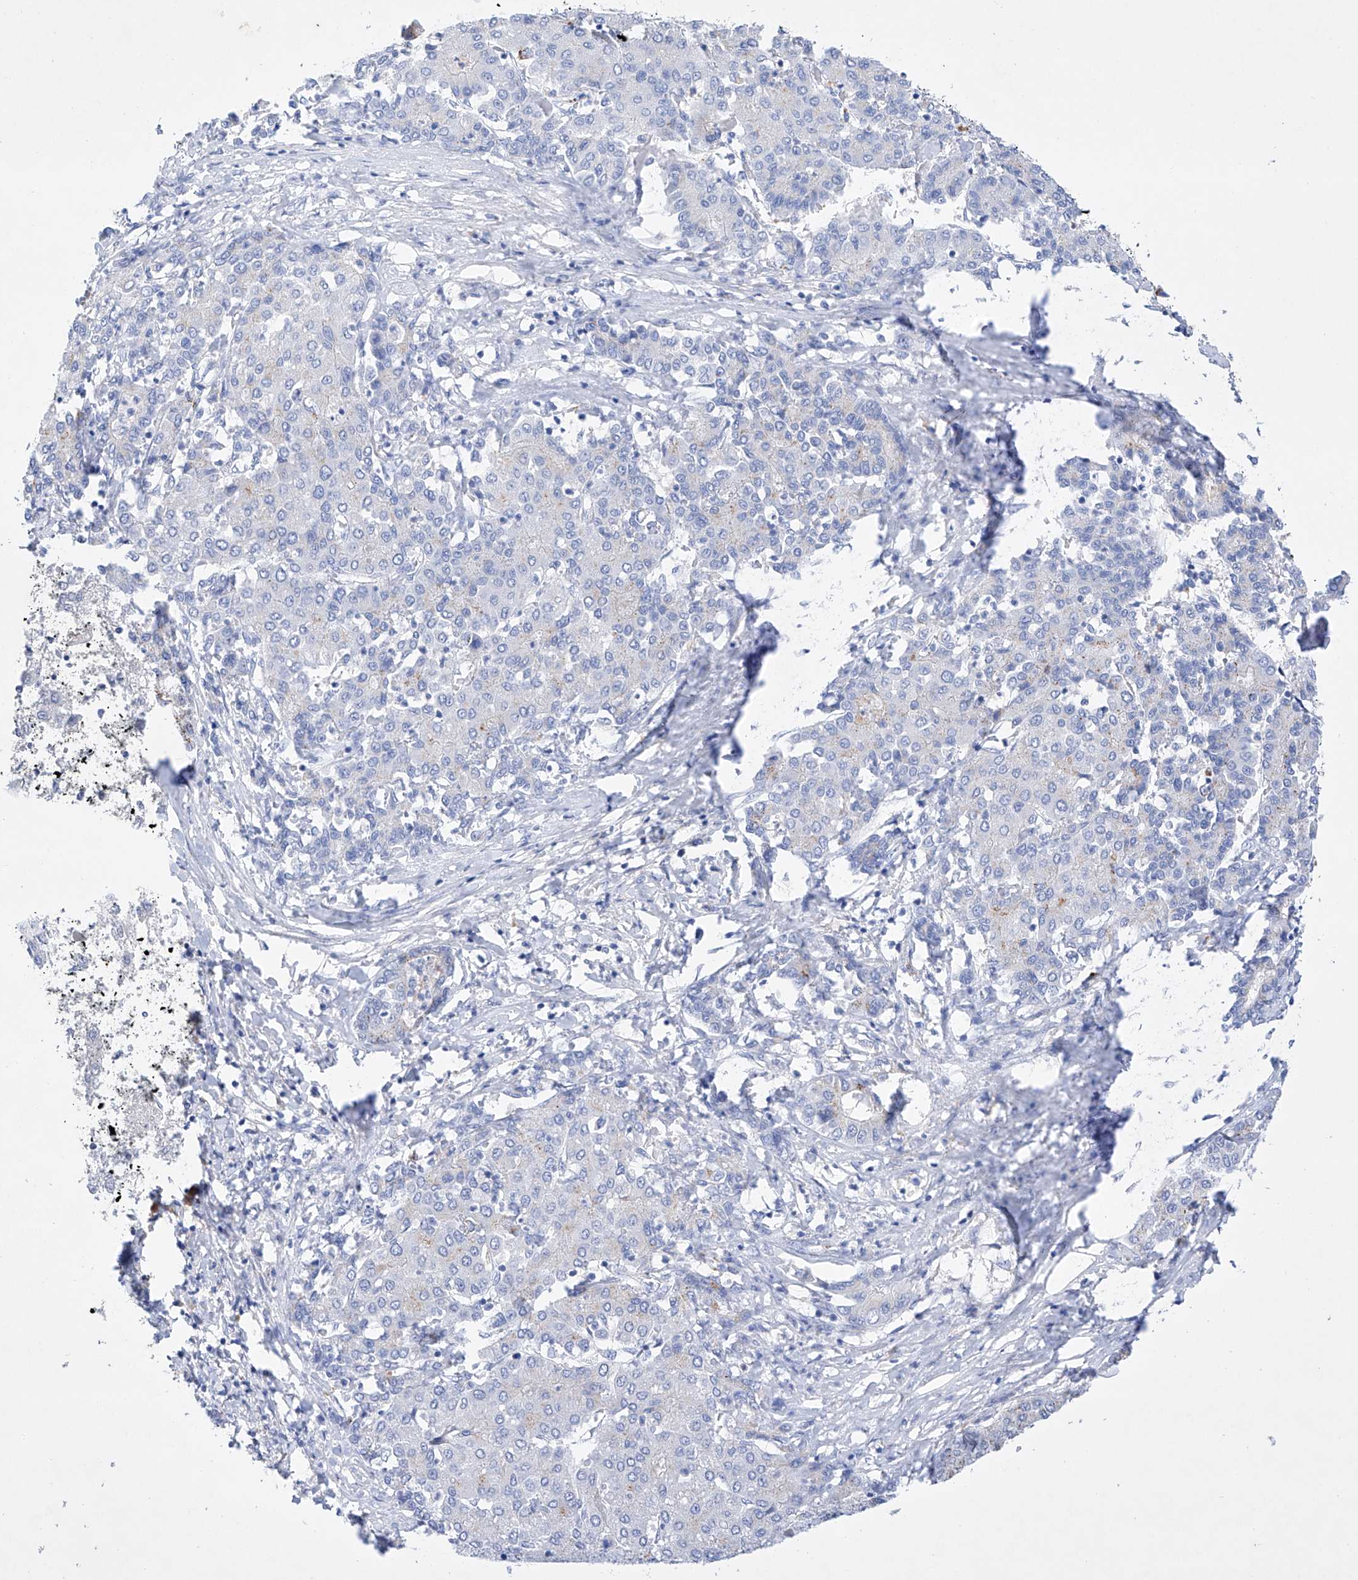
{"staining": {"intensity": "negative", "quantity": "none", "location": "none"}, "tissue": "liver cancer", "cell_type": "Tumor cells", "image_type": "cancer", "snomed": [{"axis": "morphology", "description": "Carcinoma, Hepatocellular, NOS"}, {"axis": "topography", "description": "Liver"}], "caption": "Immunohistochemical staining of human liver cancer (hepatocellular carcinoma) shows no significant positivity in tumor cells.", "gene": "LURAP1", "patient": {"sex": "male", "age": 65}}